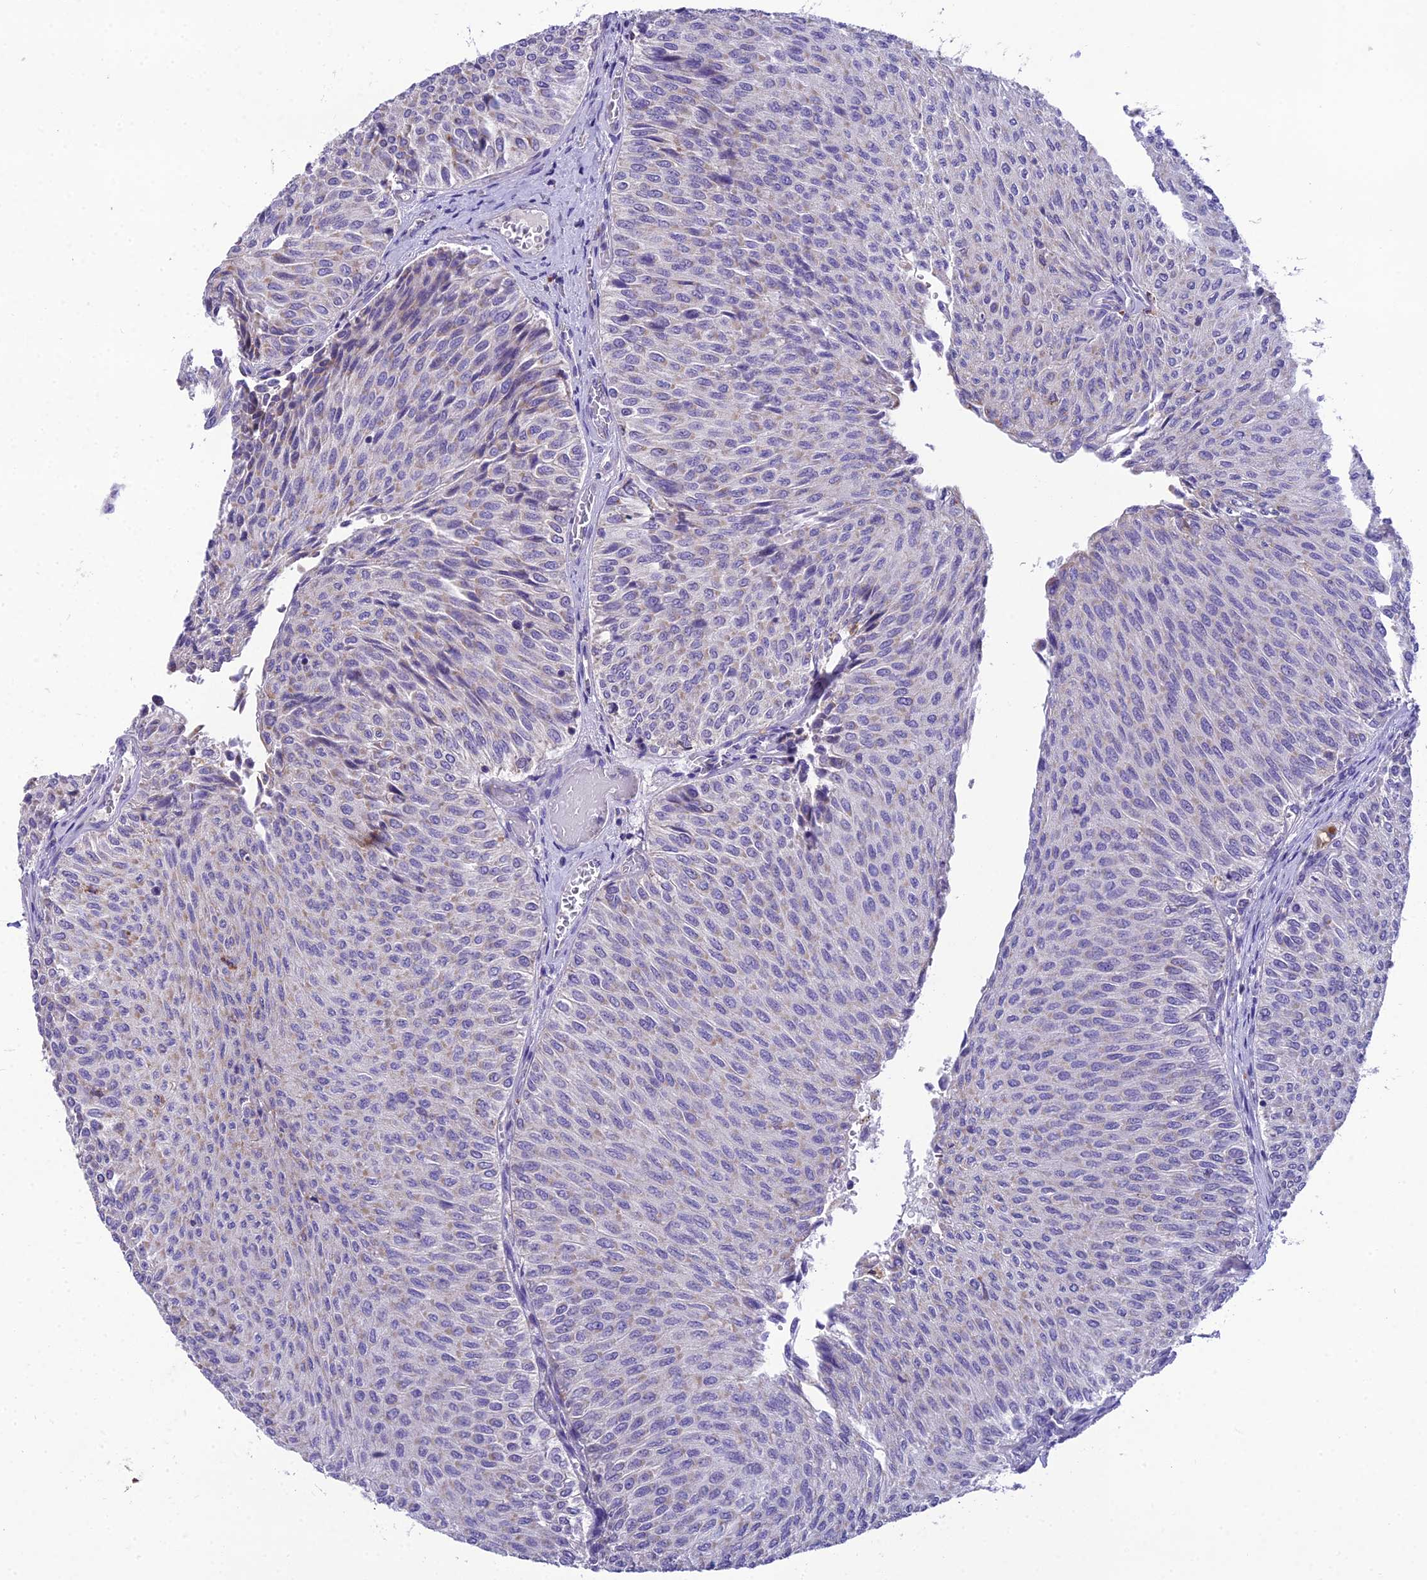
{"staining": {"intensity": "weak", "quantity": "25%-75%", "location": "cytoplasmic/membranous"}, "tissue": "urothelial cancer", "cell_type": "Tumor cells", "image_type": "cancer", "snomed": [{"axis": "morphology", "description": "Urothelial carcinoma, Low grade"}, {"axis": "topography", "description": "Urinary bladder"}], "caption": "This is an image of immunohistochemistry (IHC) staining of urothelial cancer, which shows weak expression in the cytoplasmic/membranous of tumor cells.", "gene": "MIIP", "patient": {"sex": "male", "age": 78}}